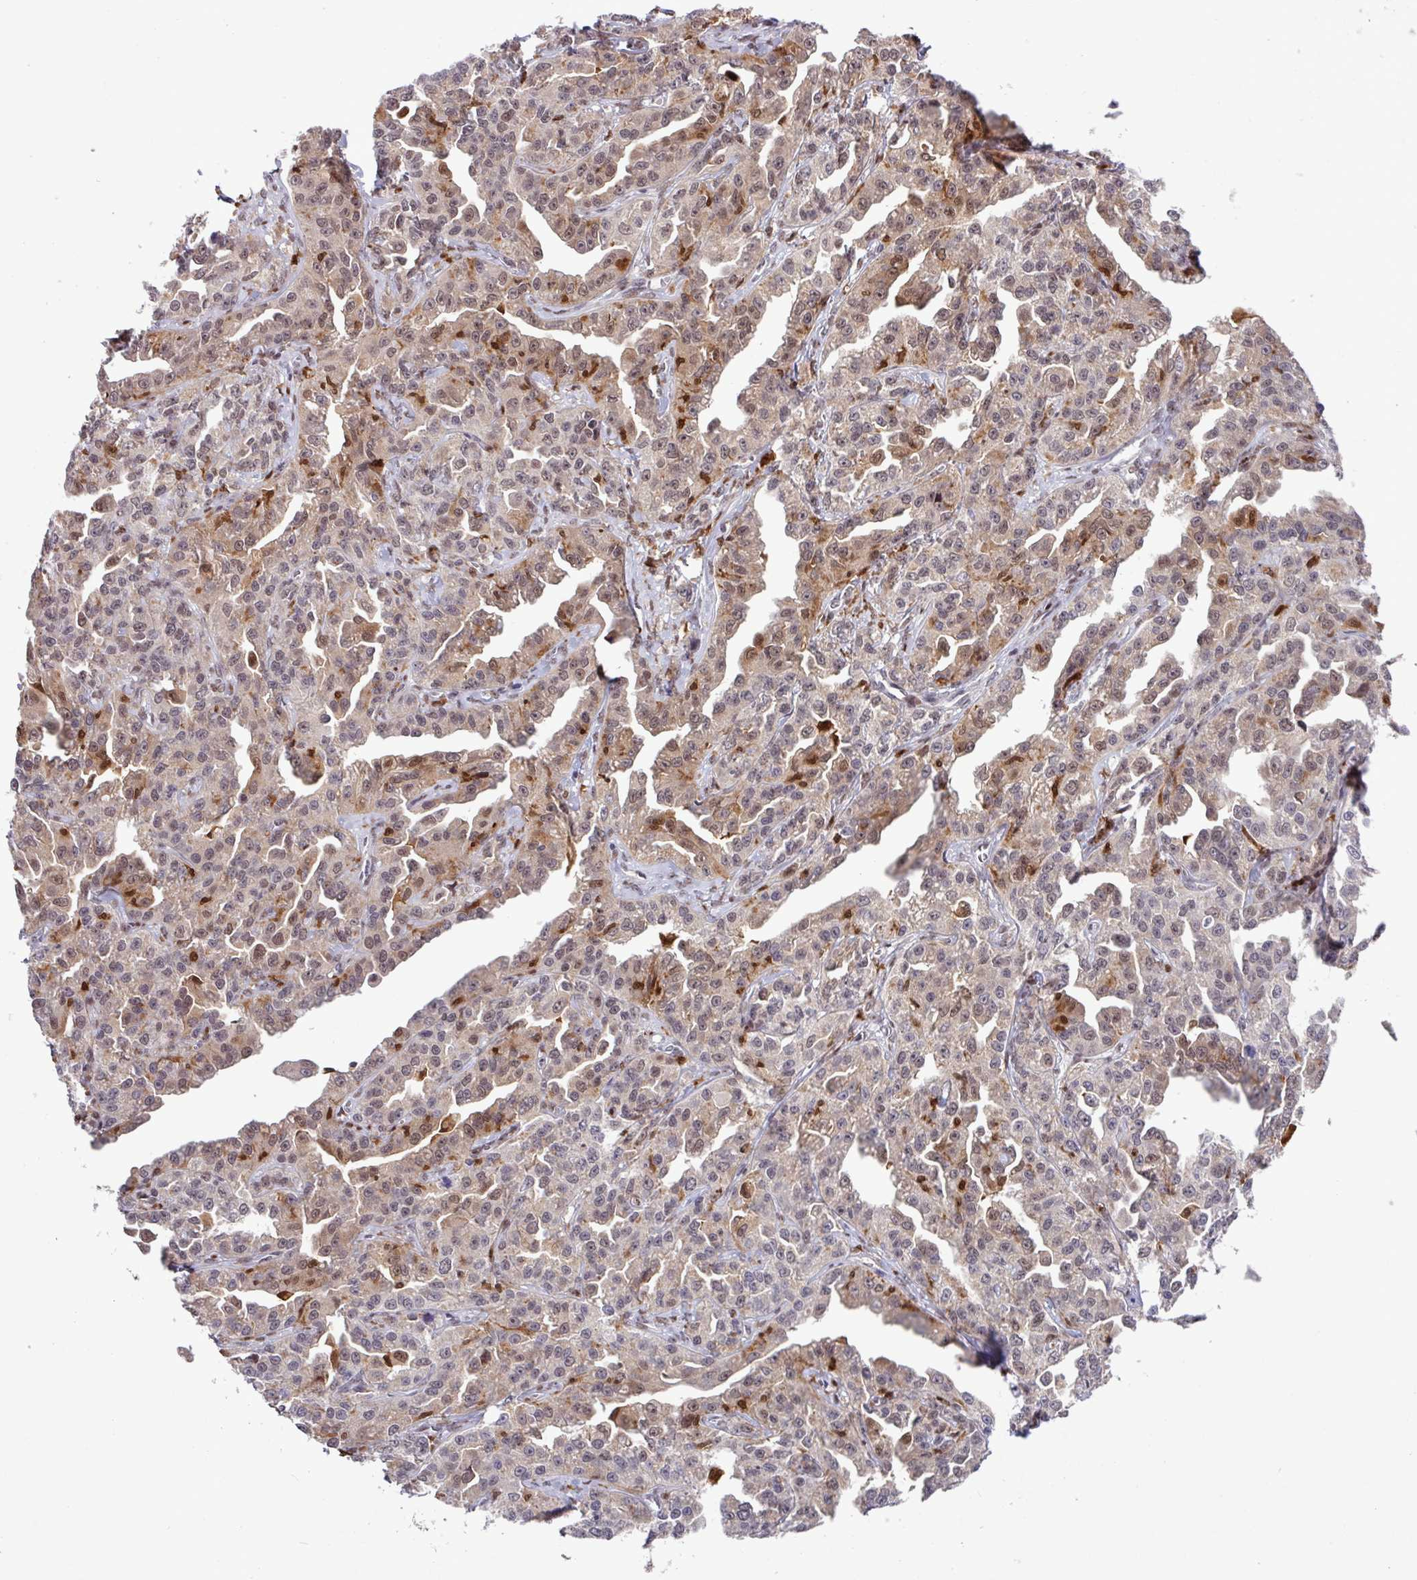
{"staining": {"intensity": "moderate", "quantity": ">75%", "location": "cytoplasmic/membranous,nuclear"}, "tissue": "ovarian cancer", "cell_type": "Tumor cells", "image_type": "cancer", "snomed": [{"axis": "morphology", "description": "Cystadenocarcinoma, serous, NOS"}, {"axis": "topography", "description": "Ovary"}], "caption": "Protein staining by immunohistochemistry (IHC) shows moderate cytoplasmic/membranous and nuclear positivity in approximately >75% of tumor cells in ovarian cancer.", "gene": "BRD3", "patient": {"sex": "female", "age": 75}}